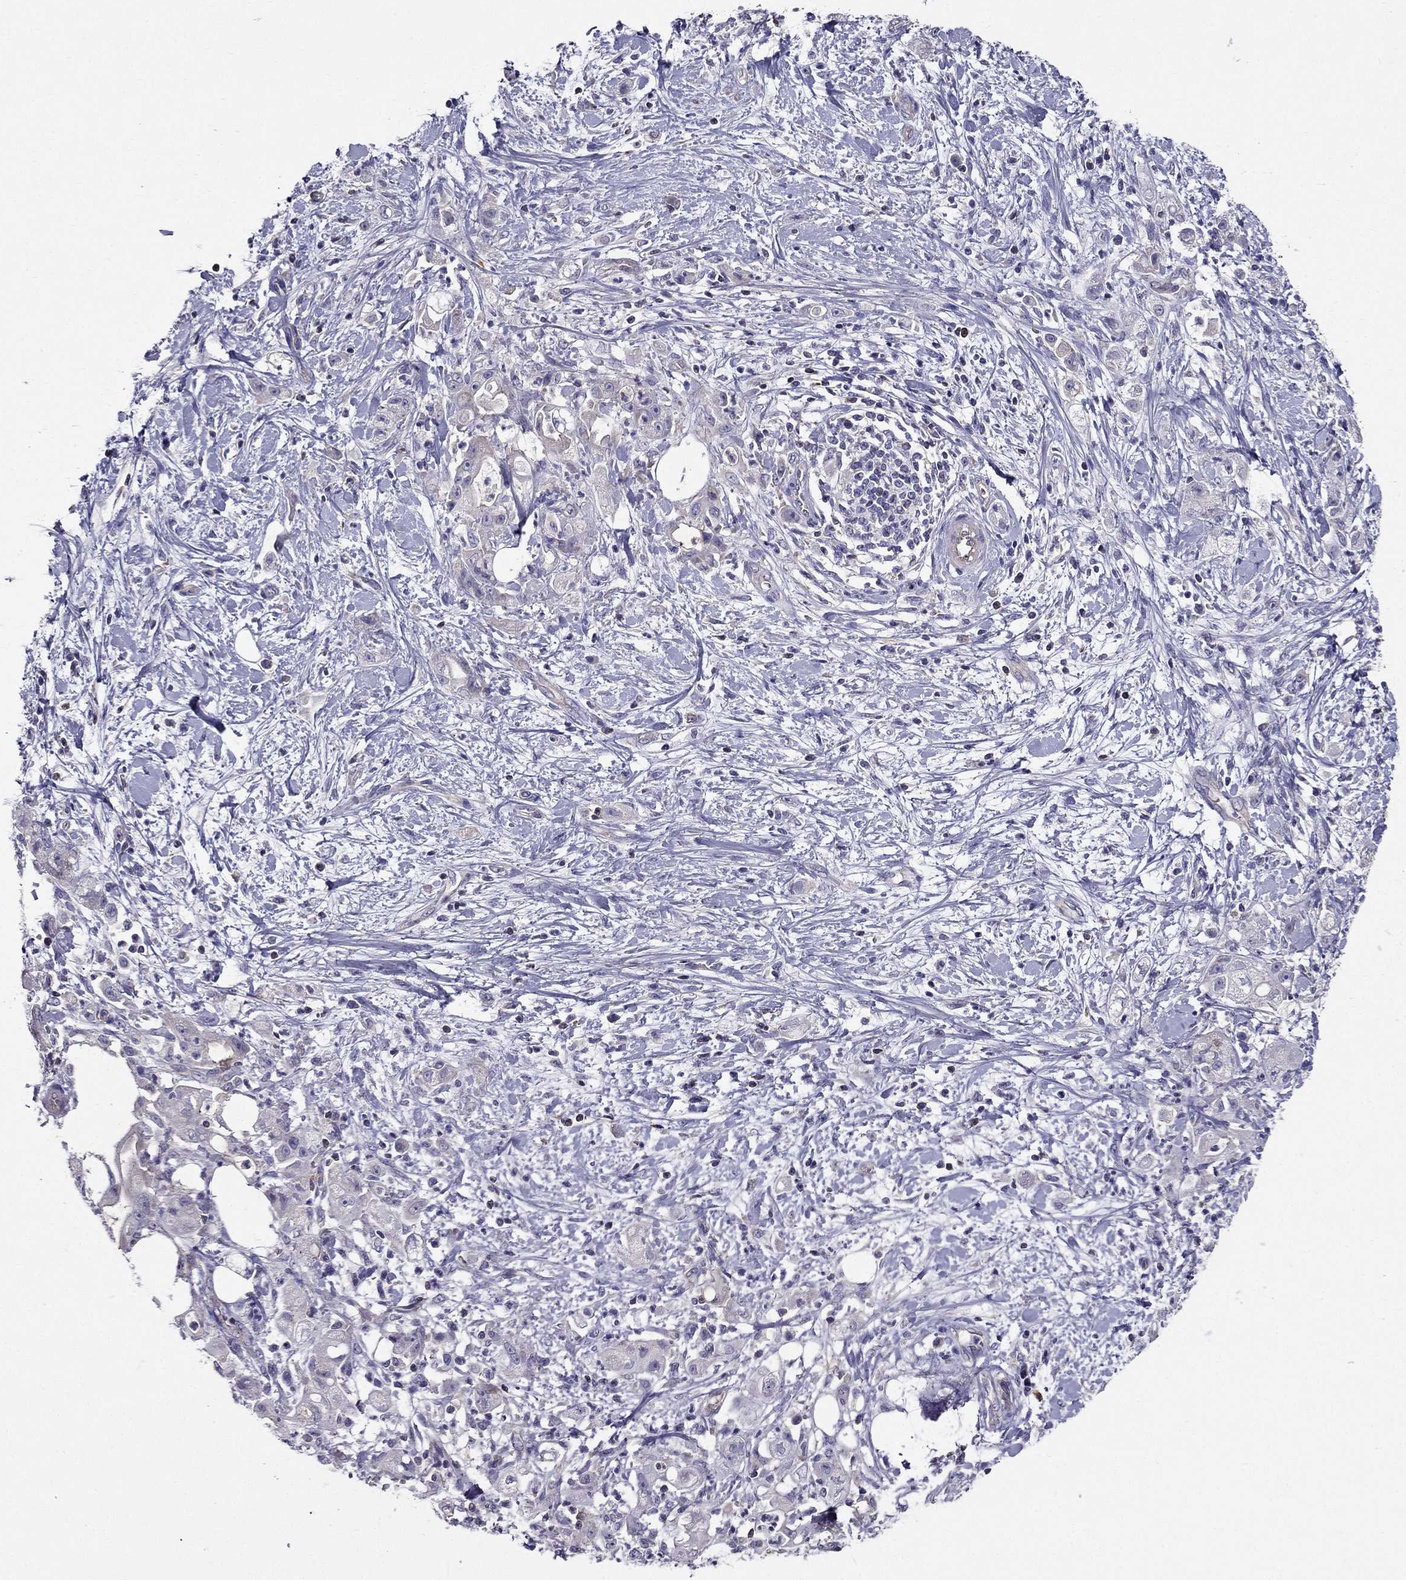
{"staining": {"intensity": "negative", "quantity": "none", "location": "none"}, "tissue": "stomach cancer", "cell_type": "Tumor cells", "image_type": "cancer", "snomed": [{"axis": "morphology", "description": "Adenocarcinoma, NOS"}, {"axis": "topography", "description": "Stomach"}], "caption": "An image of human adenocarcinoma (stomach) is negative for staining in tumor cells.", "gene": "AAK1", "patient": {"sex": "male", "age": 58}}